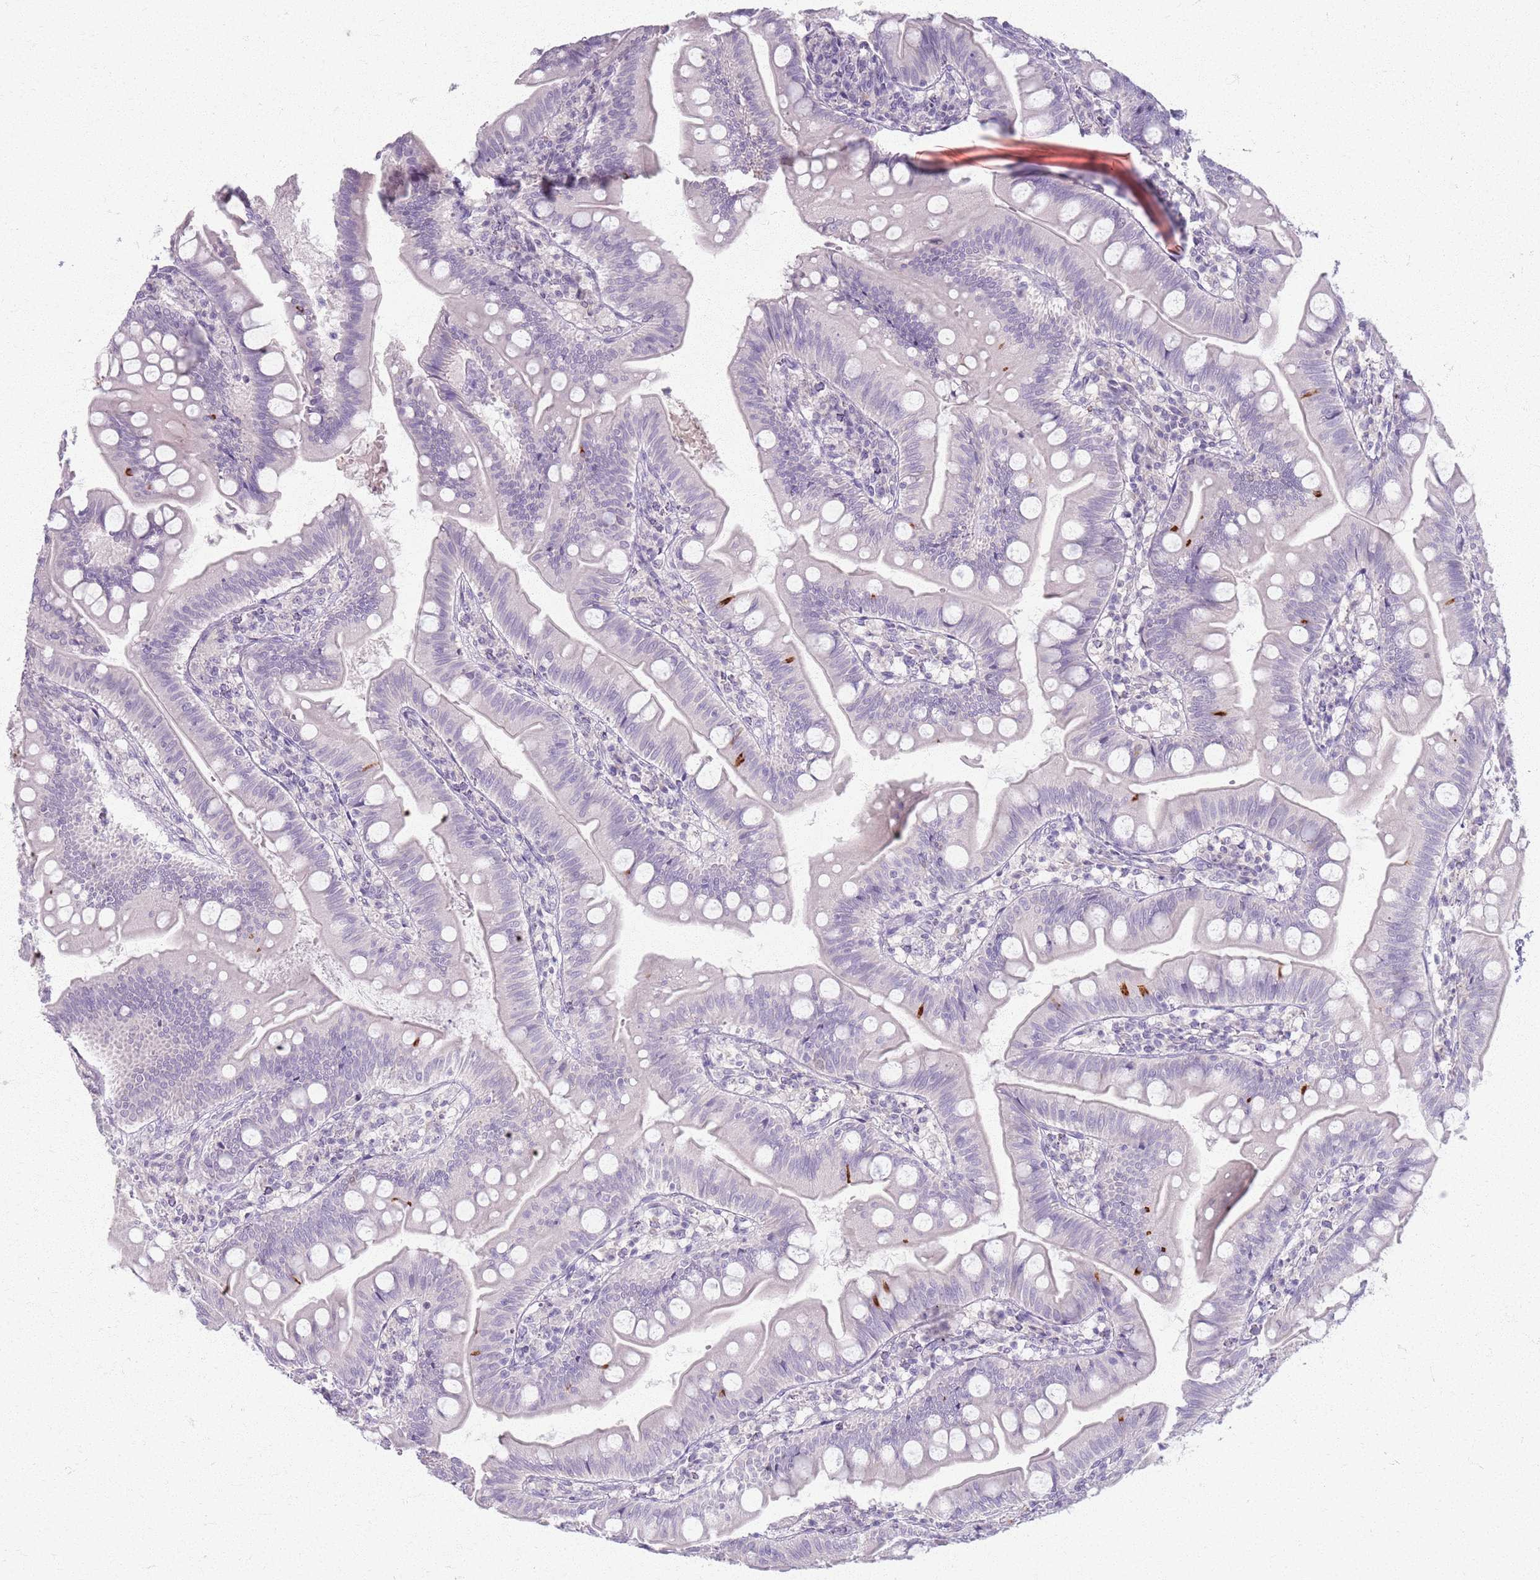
{"staining": {"intensity": "negative", "quantity": "none", "location": "none"}, "tissue": "small intestine", "cell_type": "Glandular cells", "image_type": "normal", "snomed": [{"axis": "morphology", "description": "Normal tissue, NOS"}, {"axis": "topography", "description": "Small intestine"}], "caption": "Immunohistochemistry (IHC) of benign small intestine exhibits no positivity in glandular cells.", "gene": "CRIPT", "patient": {"sex": "male", "age": 7}}